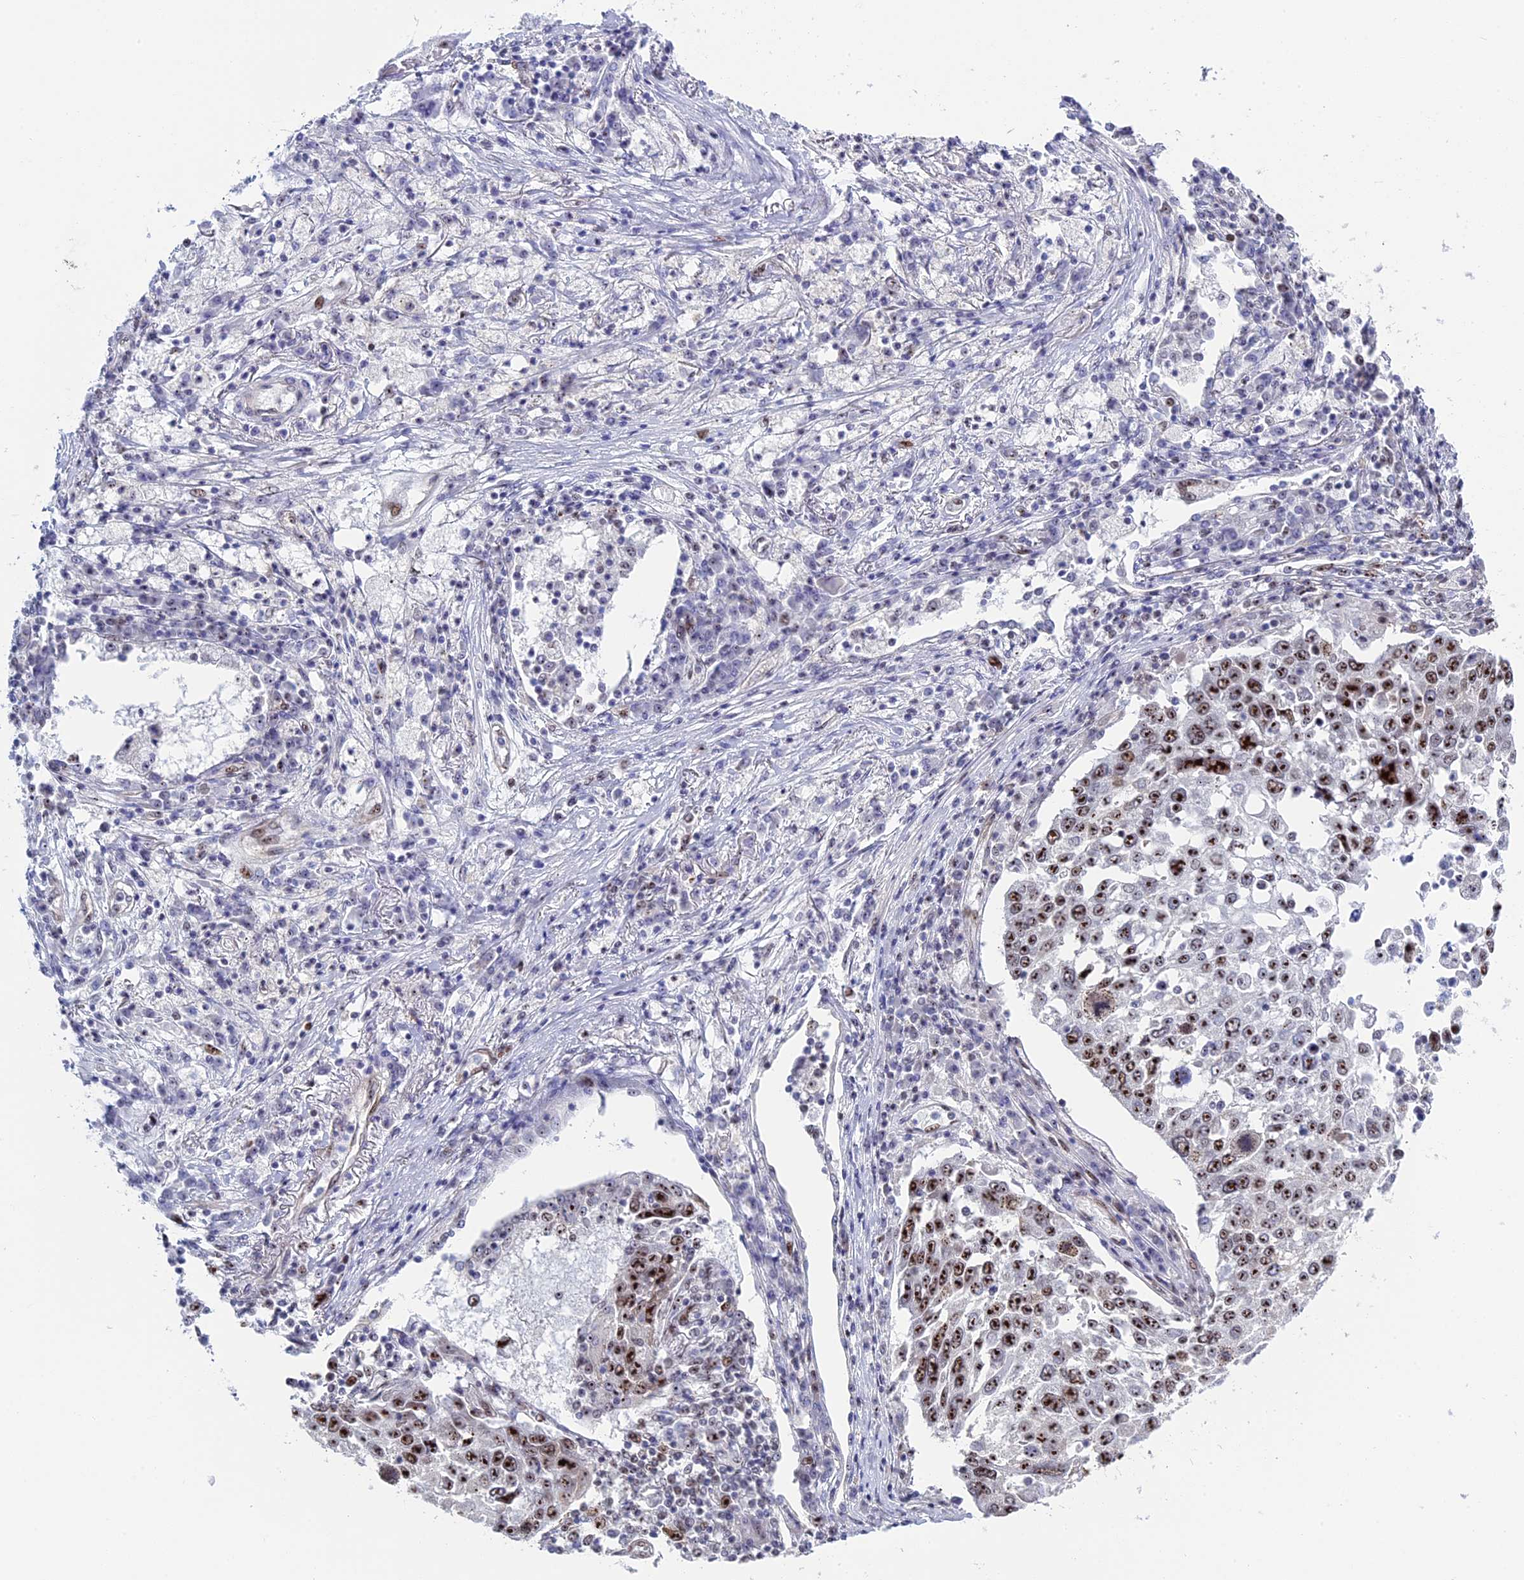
{"staining": {"intensity": "strong", "quantity": "25%-75%", "location": "nuclear"}, "tissue": "lung cancer", "cell_type": "Tumor cells", "image_type": "cancer", "snomed": [{"axis": "morphology", "description": "Squamous cell carcinoma, NOS"}, {"axis": "topography", "description": "Lung"}], "caption": "Lung squamous cell carcinoma stained with DAB (3,3'-diaminobenzidine) immunohistochemistry reveals high levels of strong nuclear positivity in about 25%-75% of tumor cells.", "gene": "CCDC86", "patient": {"sex": "male", "age": 65}}